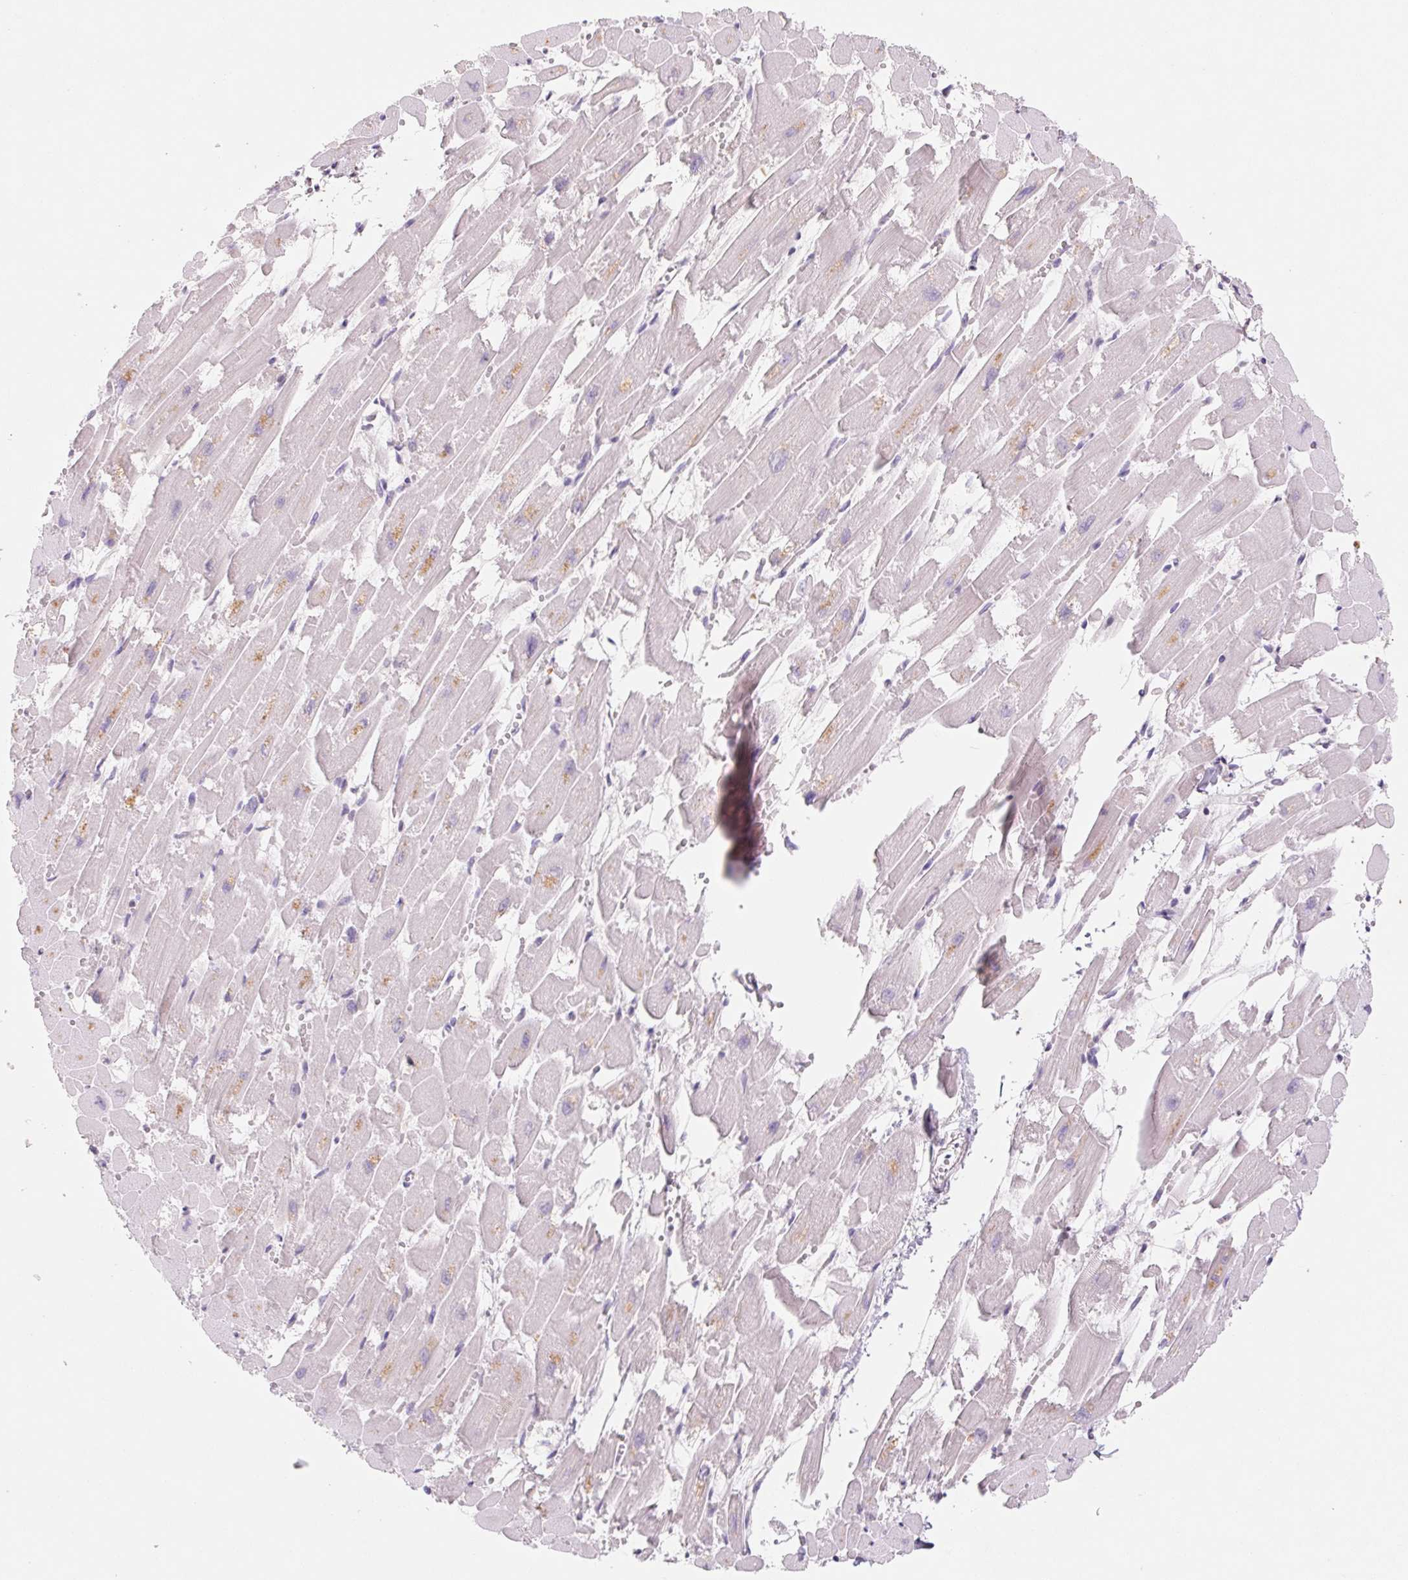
{"staining": {"intensity": "weak", "quantity": "<25%", "location": "cytoplasmic/membranous"}, "tissue": "heart muscle", "cell_type": "Cardiomyocytes", "image_type": "normal", "snomed": [{"axis": "morphology", "description": "Normal tissue, NOS"}, {"axis": "topography", "description": "Heart"}], "caption": "IHC photomicrograph of normal heart muscle: human heart muscle stained with DAB demonstrates no significant protein staining in cardiomyocytes. Nuclei are stained in blue.", "gene": "KIF26A", "patient": {"sex": "female", "age": 52}}